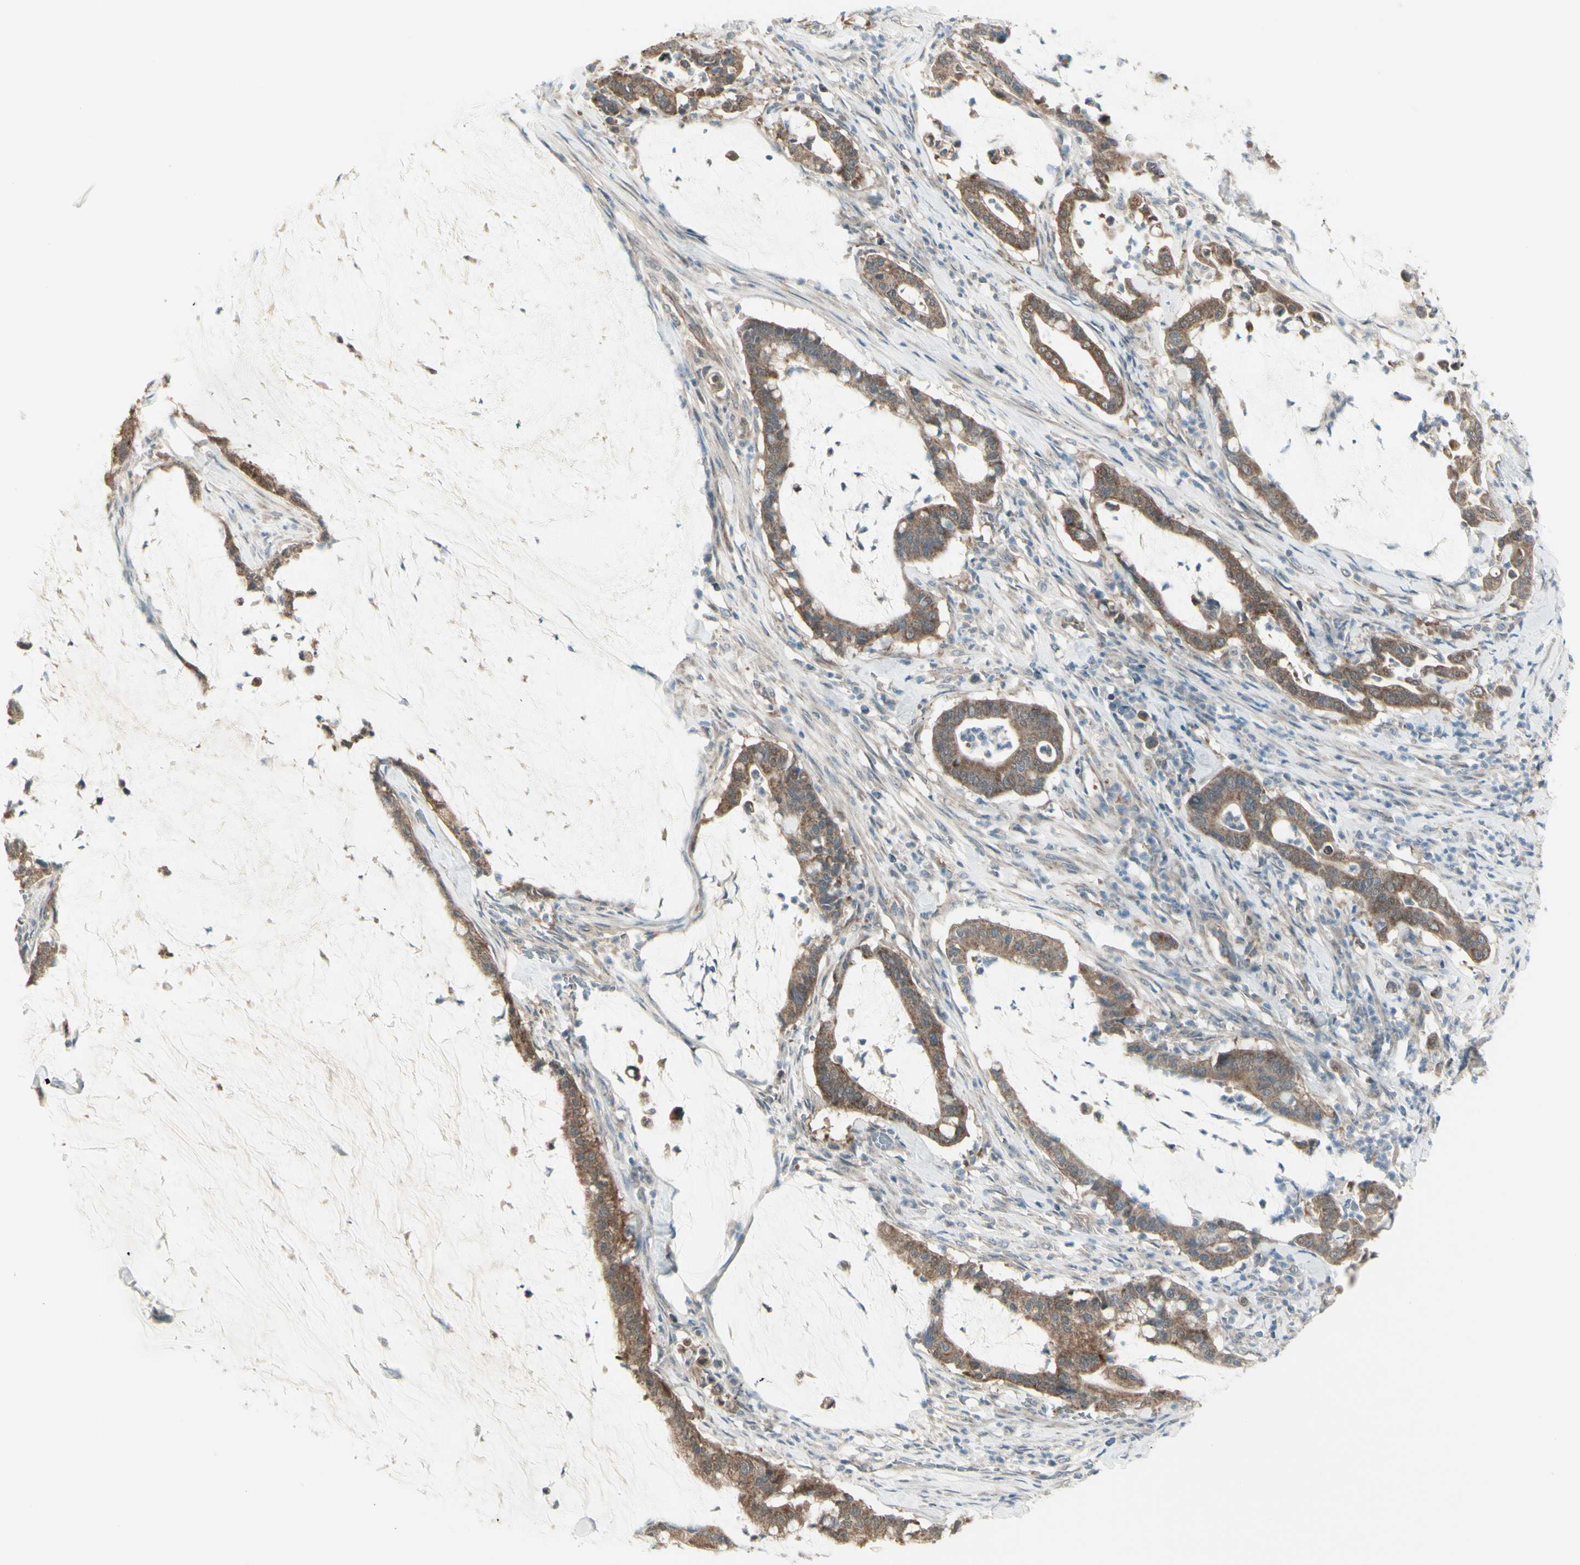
{"staining": {"intensity": "moderate", "quantity": "25%-75%", "location": "cytoplasmic/membranous"}, "tissue": "pancreatic cancer", "cell_type": "Tumor cells", "image_type": "cancer", "snomed": [{"axis": "morphology", "description": "Adenocarcinoma, NOS"}, {"axis": "topography", "description": "Pancreas"}], "caption": "Human adenocarcinoma (pancreatic) stained for a protein (brown) exhibits moderate cytoplasmic/membranous positive positivity in about 25%-75% of tumor cells.", "gene": "NAXD", "patient": {"sex": "male", "age": 41}}